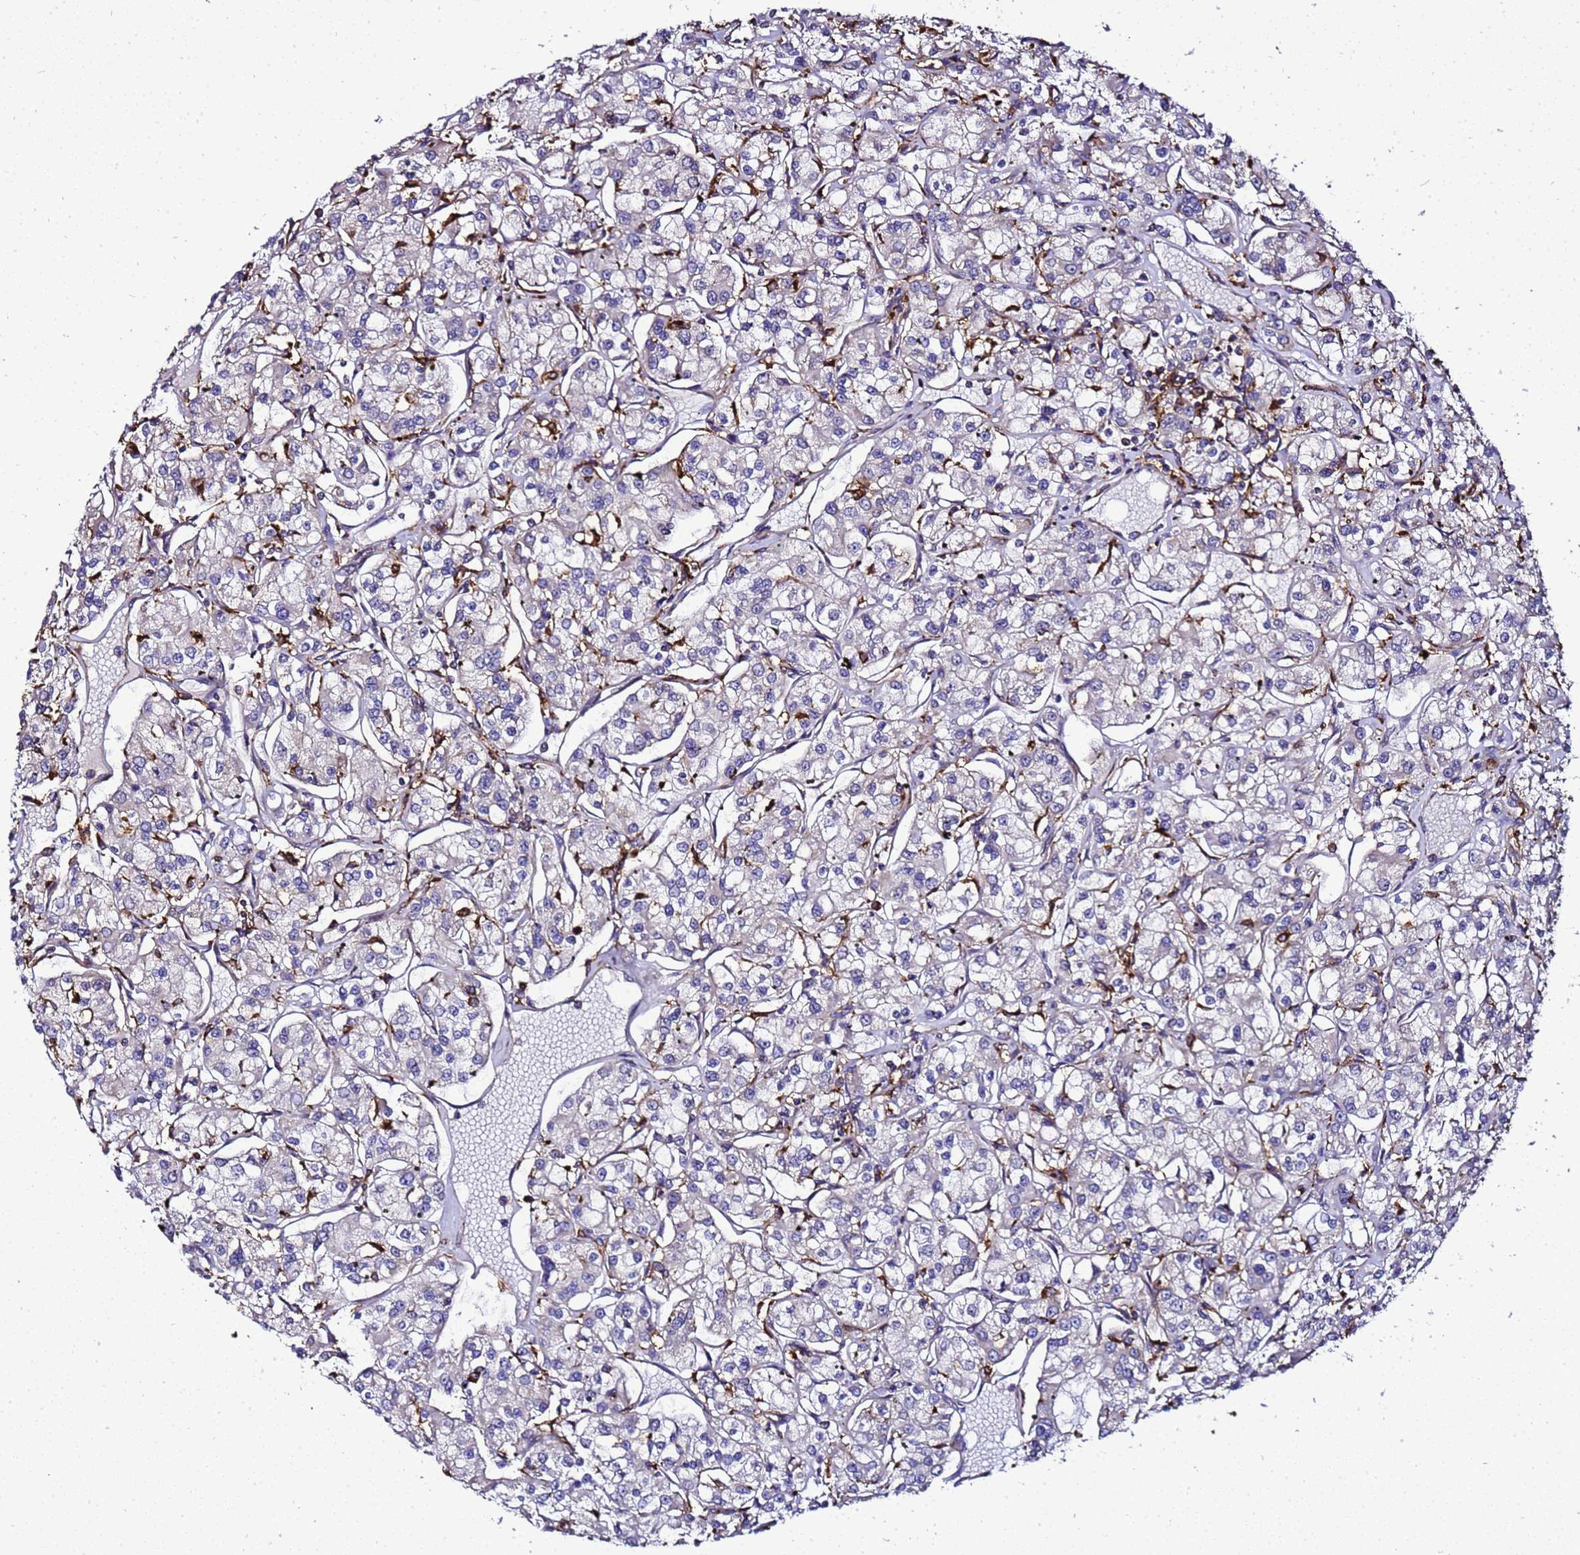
{"staining": {"intensity": "negative", "quantity": "none", "location": "none"}, "tissue": "renal cancer", "cell_type": "Tumor cells", "image_type": "cancer", "snomed": [{"axis": "morphology", "description": "Adenocarcinoma, NOS"}, {"axis": "topography", "description": "Kidney"}], "caption": "IHC image of neoplastic tissue: renal cancer (adenocarcinoma) stained with DAB displays no significant protein expression in tumor cells.", "gene": "TRABD", "patient": {"sex": "female", "age": 59}}